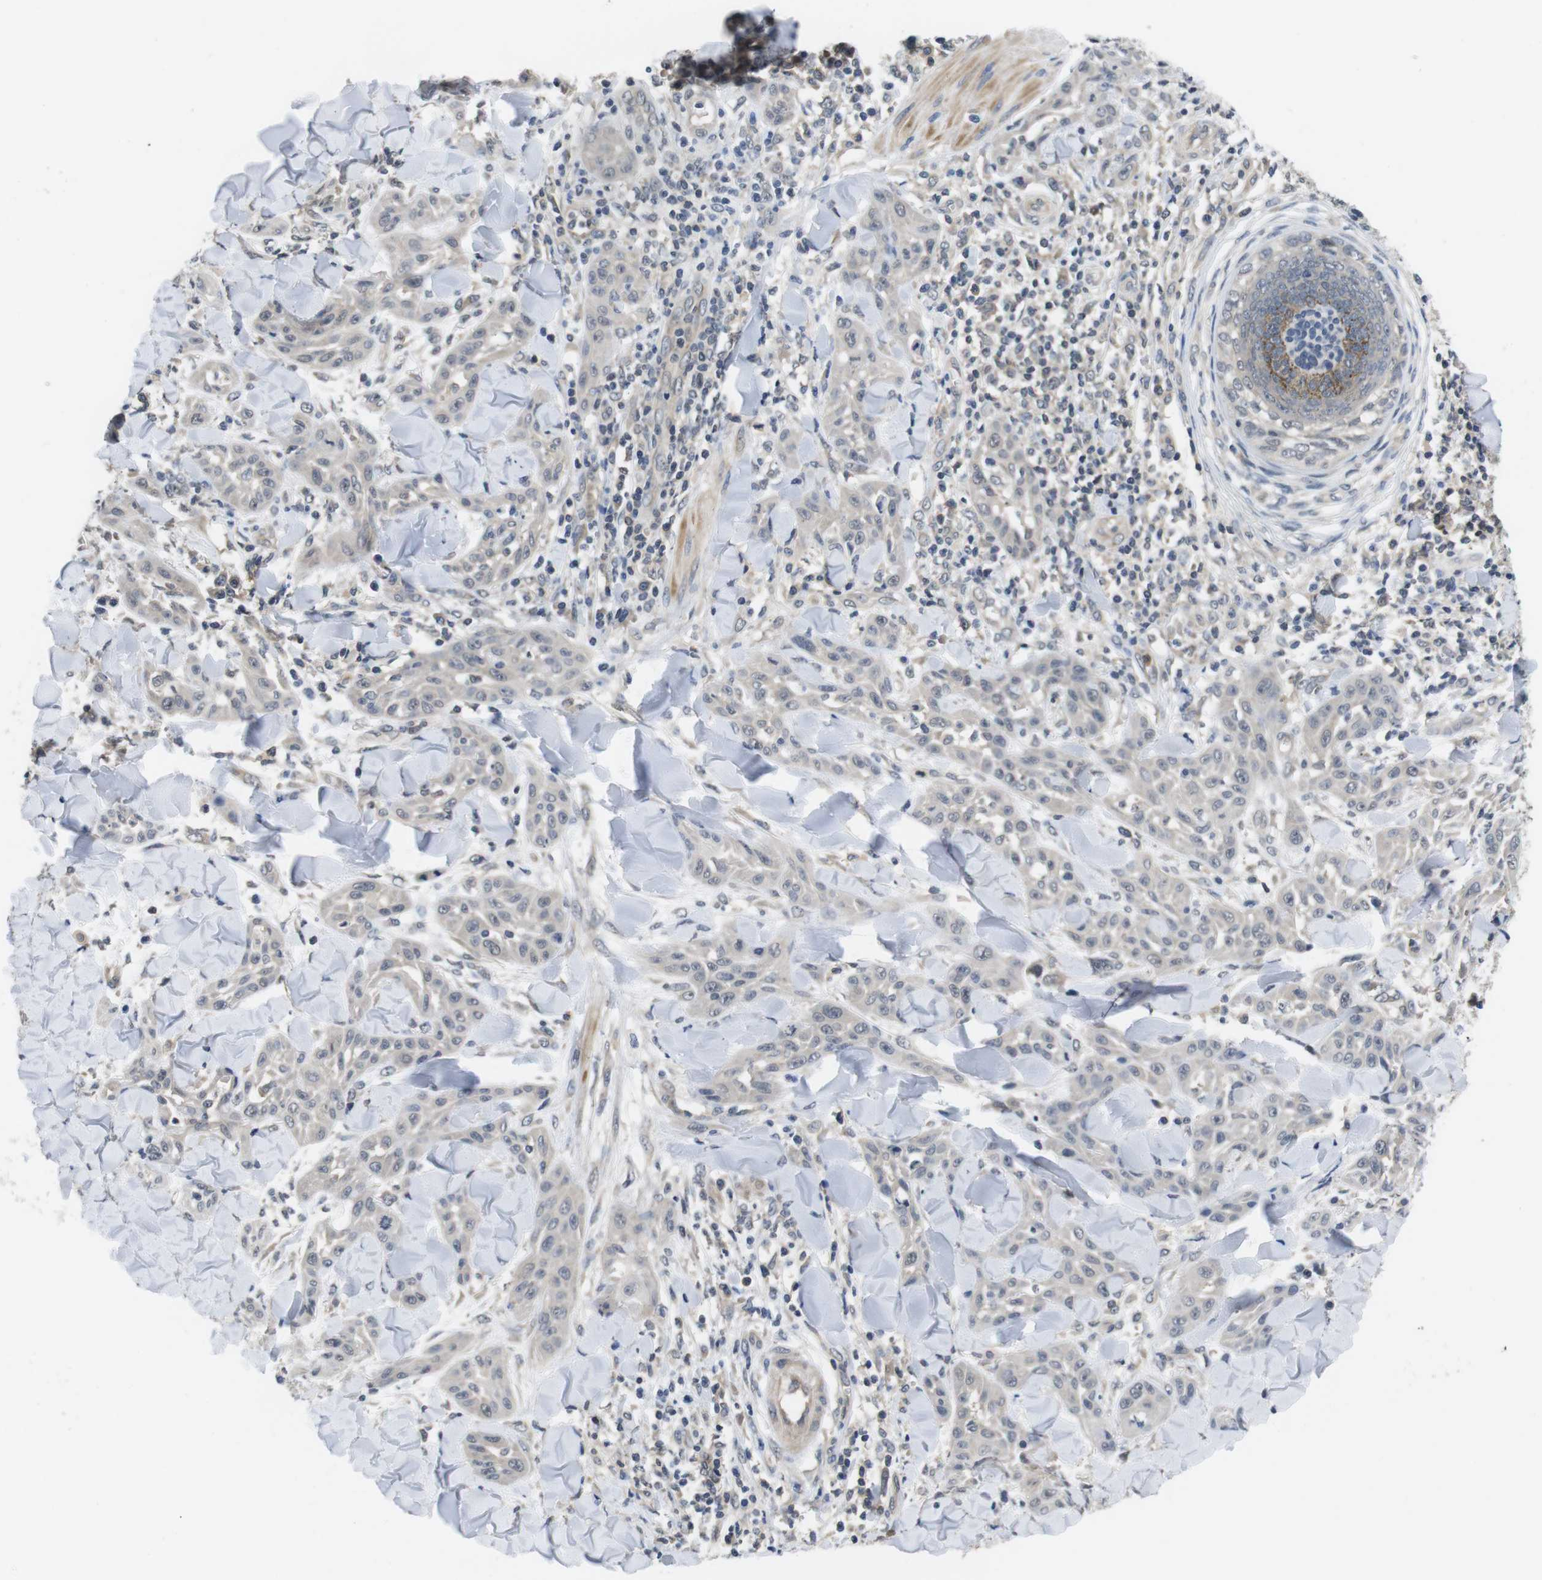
{"staining": {"intensity": "negative", "quantity": "none", "location": "none"}, "tissue": "skin cancer", "cell_type": "Tumor cells", "image_type": "cancer", "snomed": [{"axis": "morphology", "description": "Squamous cell carcinoma, NOS"}, {"axis": "topography", "description": "Skin"}], "caption": "Skin cancer was stained to show a protein in brown. There is no significant staining in tumor cells. (DAB (3,3'-diaminobenzidine) IHC, high magnification).", "gene": "FADD", "patient": {"sex": "male", "age": 24}}